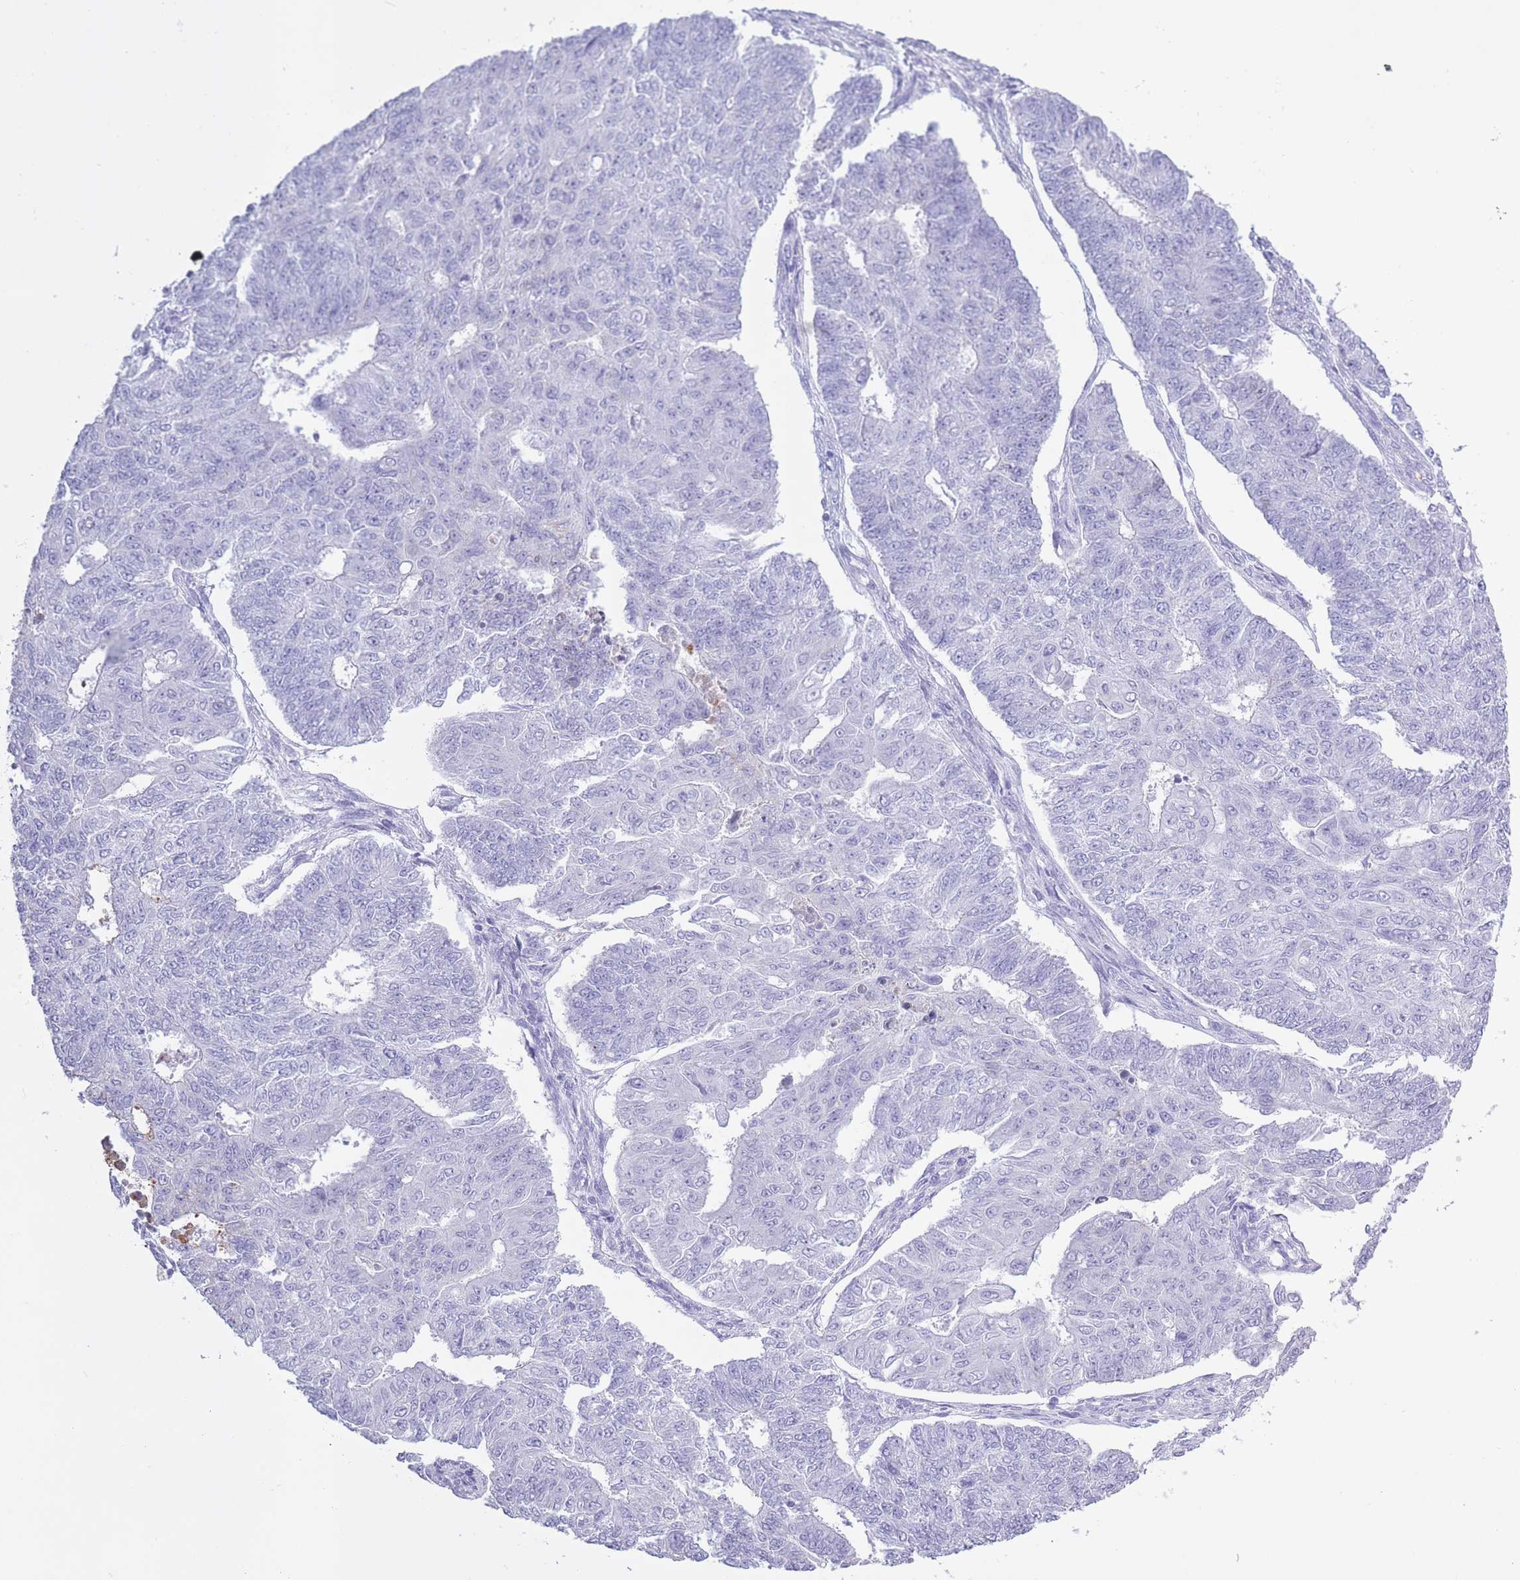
{"staining": {"intensity": "negative", "quantity": "none", "location": "none"}, "tissue": "endometrial cancer", "cell_type": "Tumor cells", "image_type": "cancer", "snomed": [{"axis": "morphology", "description": "Adenocarcinoma, NOS"}, {"axis": "topography", "description": "Endometrium"}], "caption": "IHC photomicrograph of neoplastic tissue: human endometrial cancer stained with DAB (3,3'-diaminobenzidine) shows no significant protein positivity in tumor cells.", "gene": "AP3S2", "patient": {"sex": "female", "age": 32}}